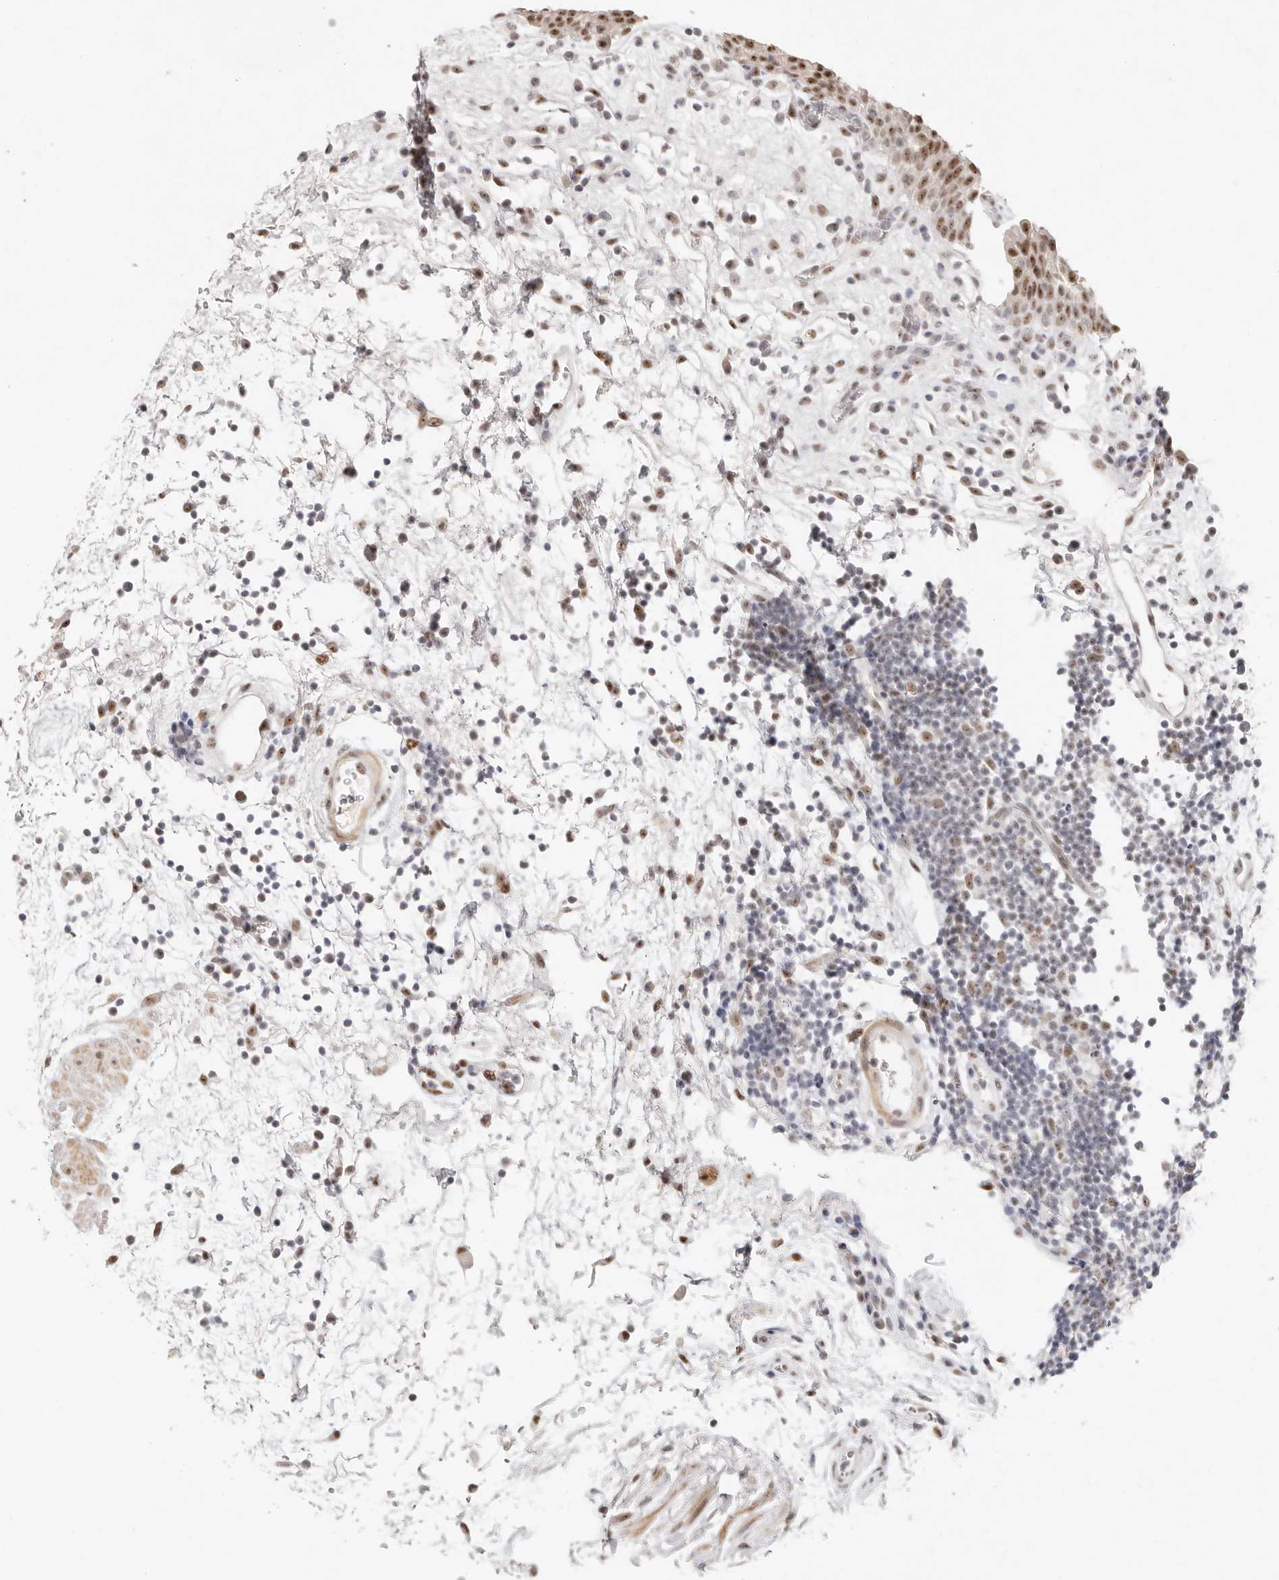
{"staining": {"intensity": "moderate", "quantity": ">75%", "location": "nuclear"}, "tissue": "urinary bladder", "cell_type": "Urothelial cells", "image_type": "normal", "snomed": [{"axis": "morphology", "description": "Normal tissue, NOS"}, {"axis": "morphology", "description": "Inflammation, NOS"}, {"axis": "topography", "description": "Urinary bladder"}], "caption": "Immunohistochemistry histopathology image of unremarkable urinary bladder: human urinary bladder stained using immunohistochemistry exhibits medium levels of moderate protein expression localized specifically in the nuclear of urothelial cells, appearing as a nuclear brown color.", "gene": "LARP7", "patient": {"sex": "female", "age": 75}}